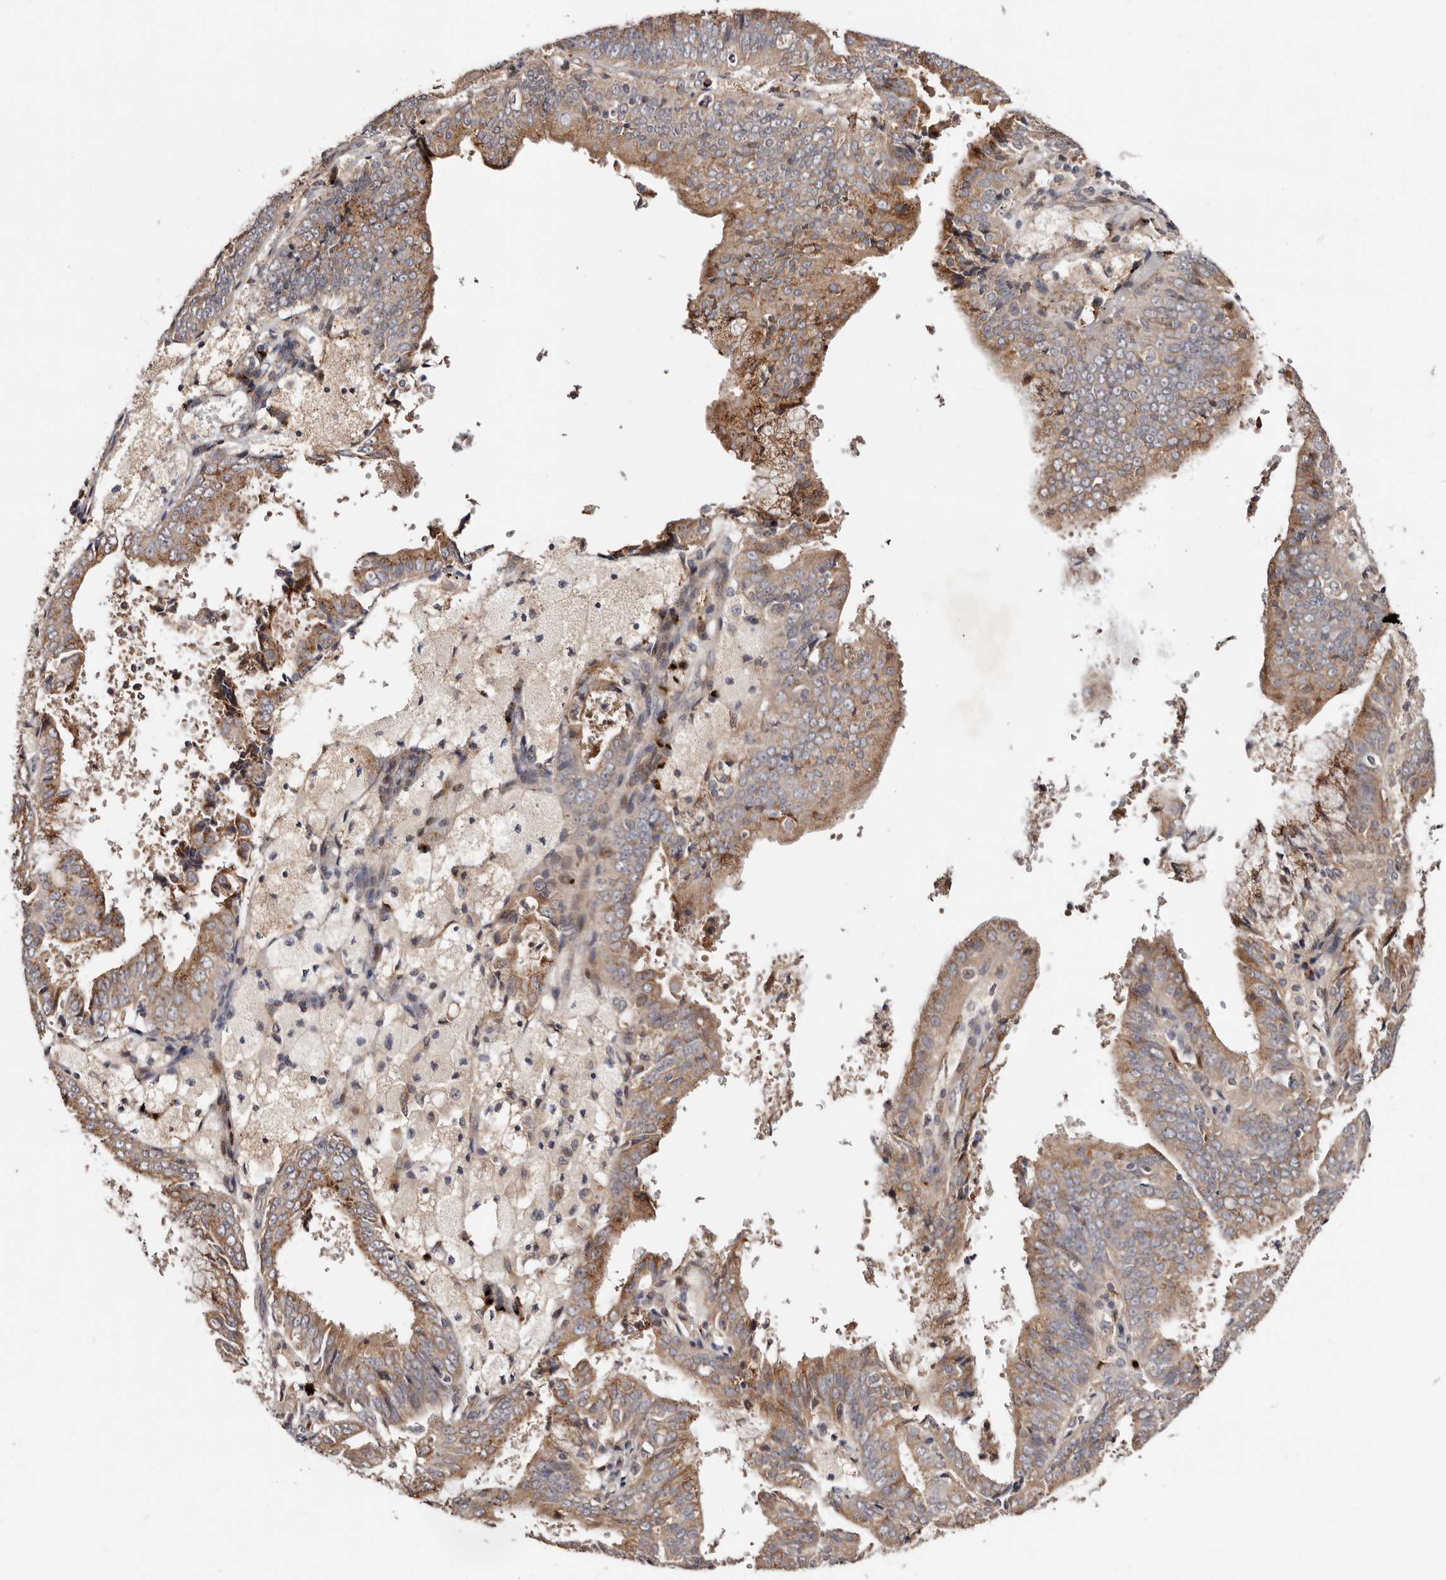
{"staining": {"intensity": "moderate", "quantity": ">75%", "location": "cytoplasmic/membranous"}, "tissue": "endometrial cancer", "cell_type": "Tumor cells", "image_type": "cancer", "snomed": [{"axis": "morphology", "description": "Adenocarcinoma, NOS"}, {"axis": "topography", "description": "Endometrium"}], "caption": "This is a photomicrograph of IHC staining of endometrial adenocarcinoma, which shows moderate expression in the cytoplasmic/membranous of tumor cells.", "gene": "DACT2", "patient": {"sex": "female", "age": 63}}